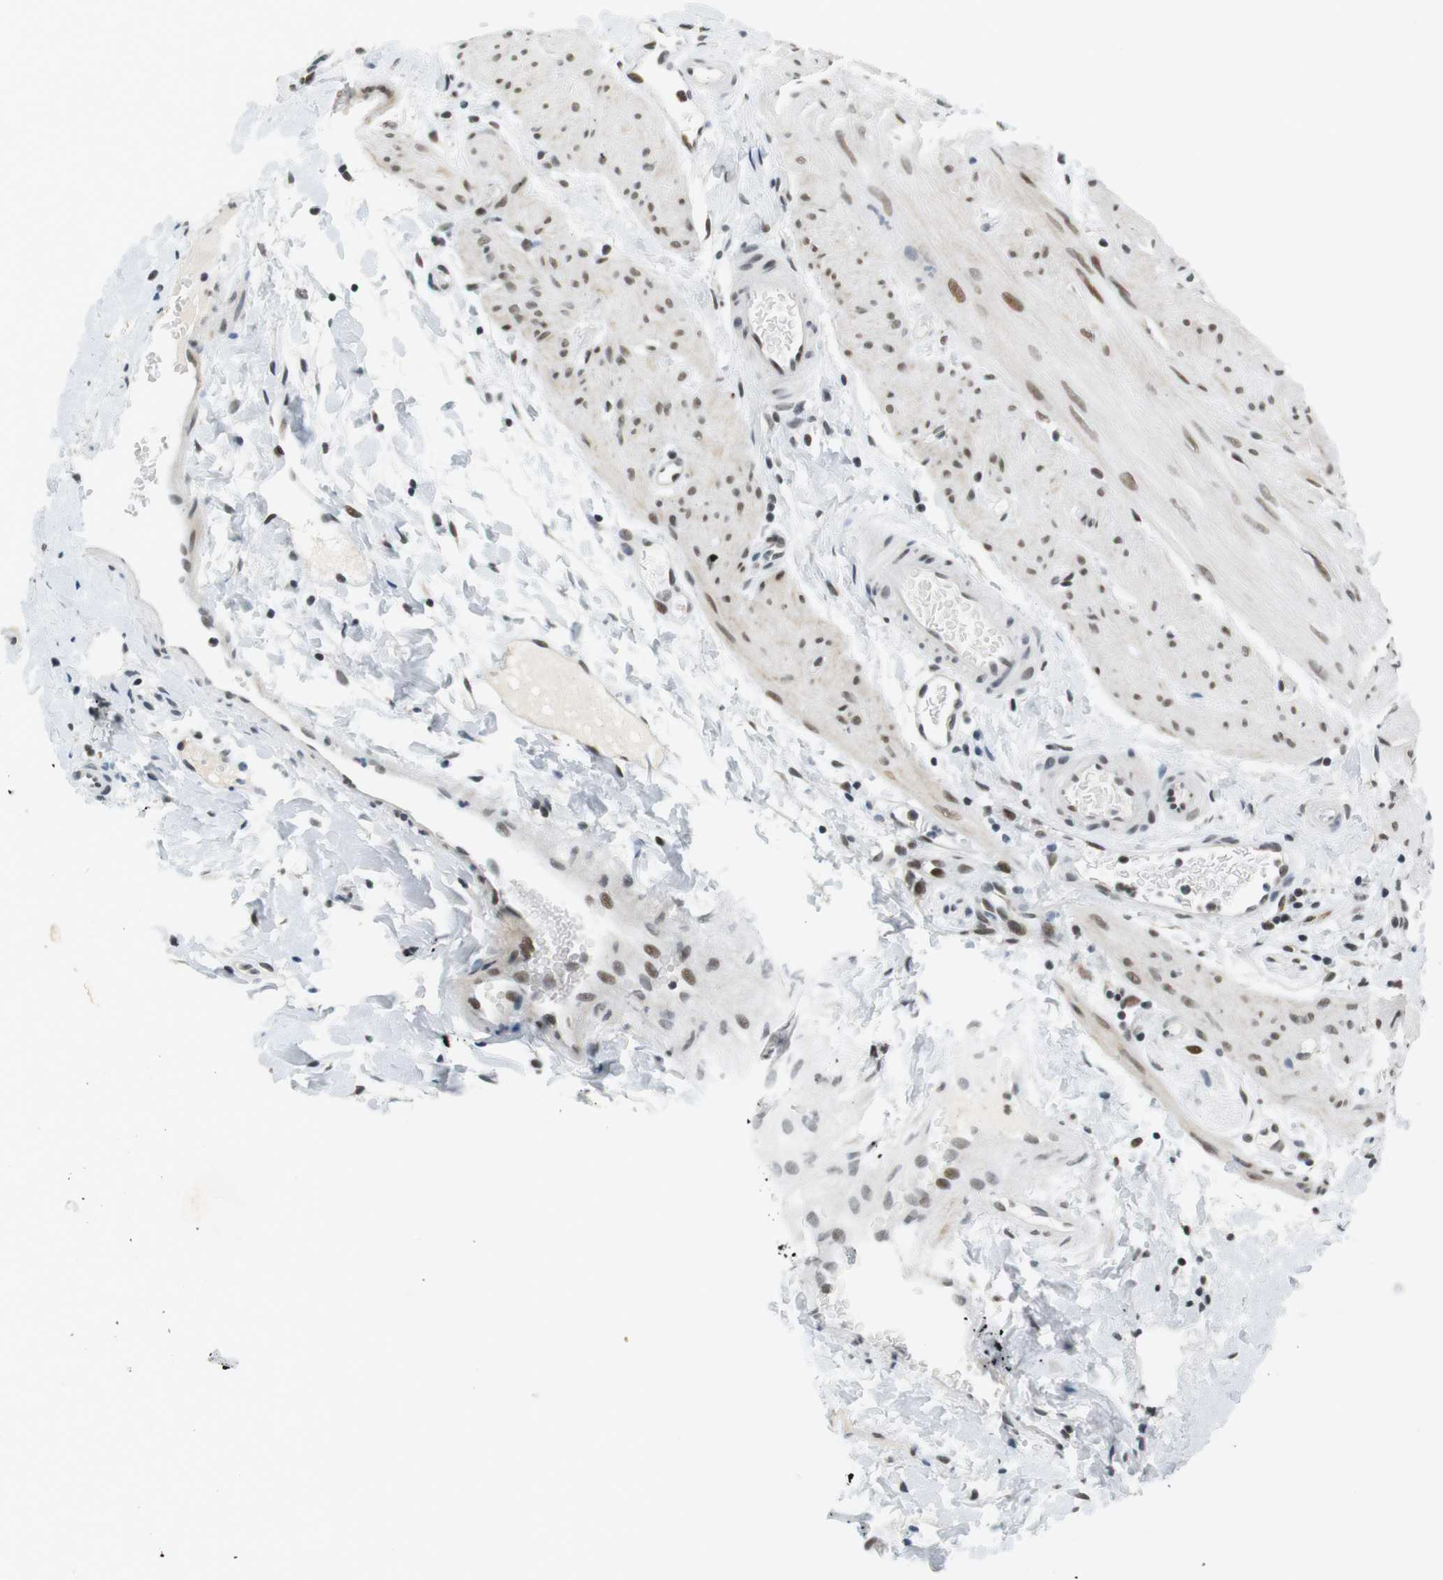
{"staining": {"intensity": "moderate", "quantity": "25%-75%", "location": "nuclear"}, "tissue": "gallbladder", "cell_type": "Glandular cells", "image_type": "normal", "snomed": [{"axis": "morphology", "description": "Normal tissue, NOS"}, {"axis": "topography", "description": "Gallbladder"}], "caption": "Immunohistochemical staining of normal gallbladder shows medium levels of moderate nuclear staining in about 25%-75% of glandular cells. The protein of interest is shown in brown color, while the nuclei are stained blue.", "gene": "RNF38", "patient": {"sex": "female", "age": 26}}